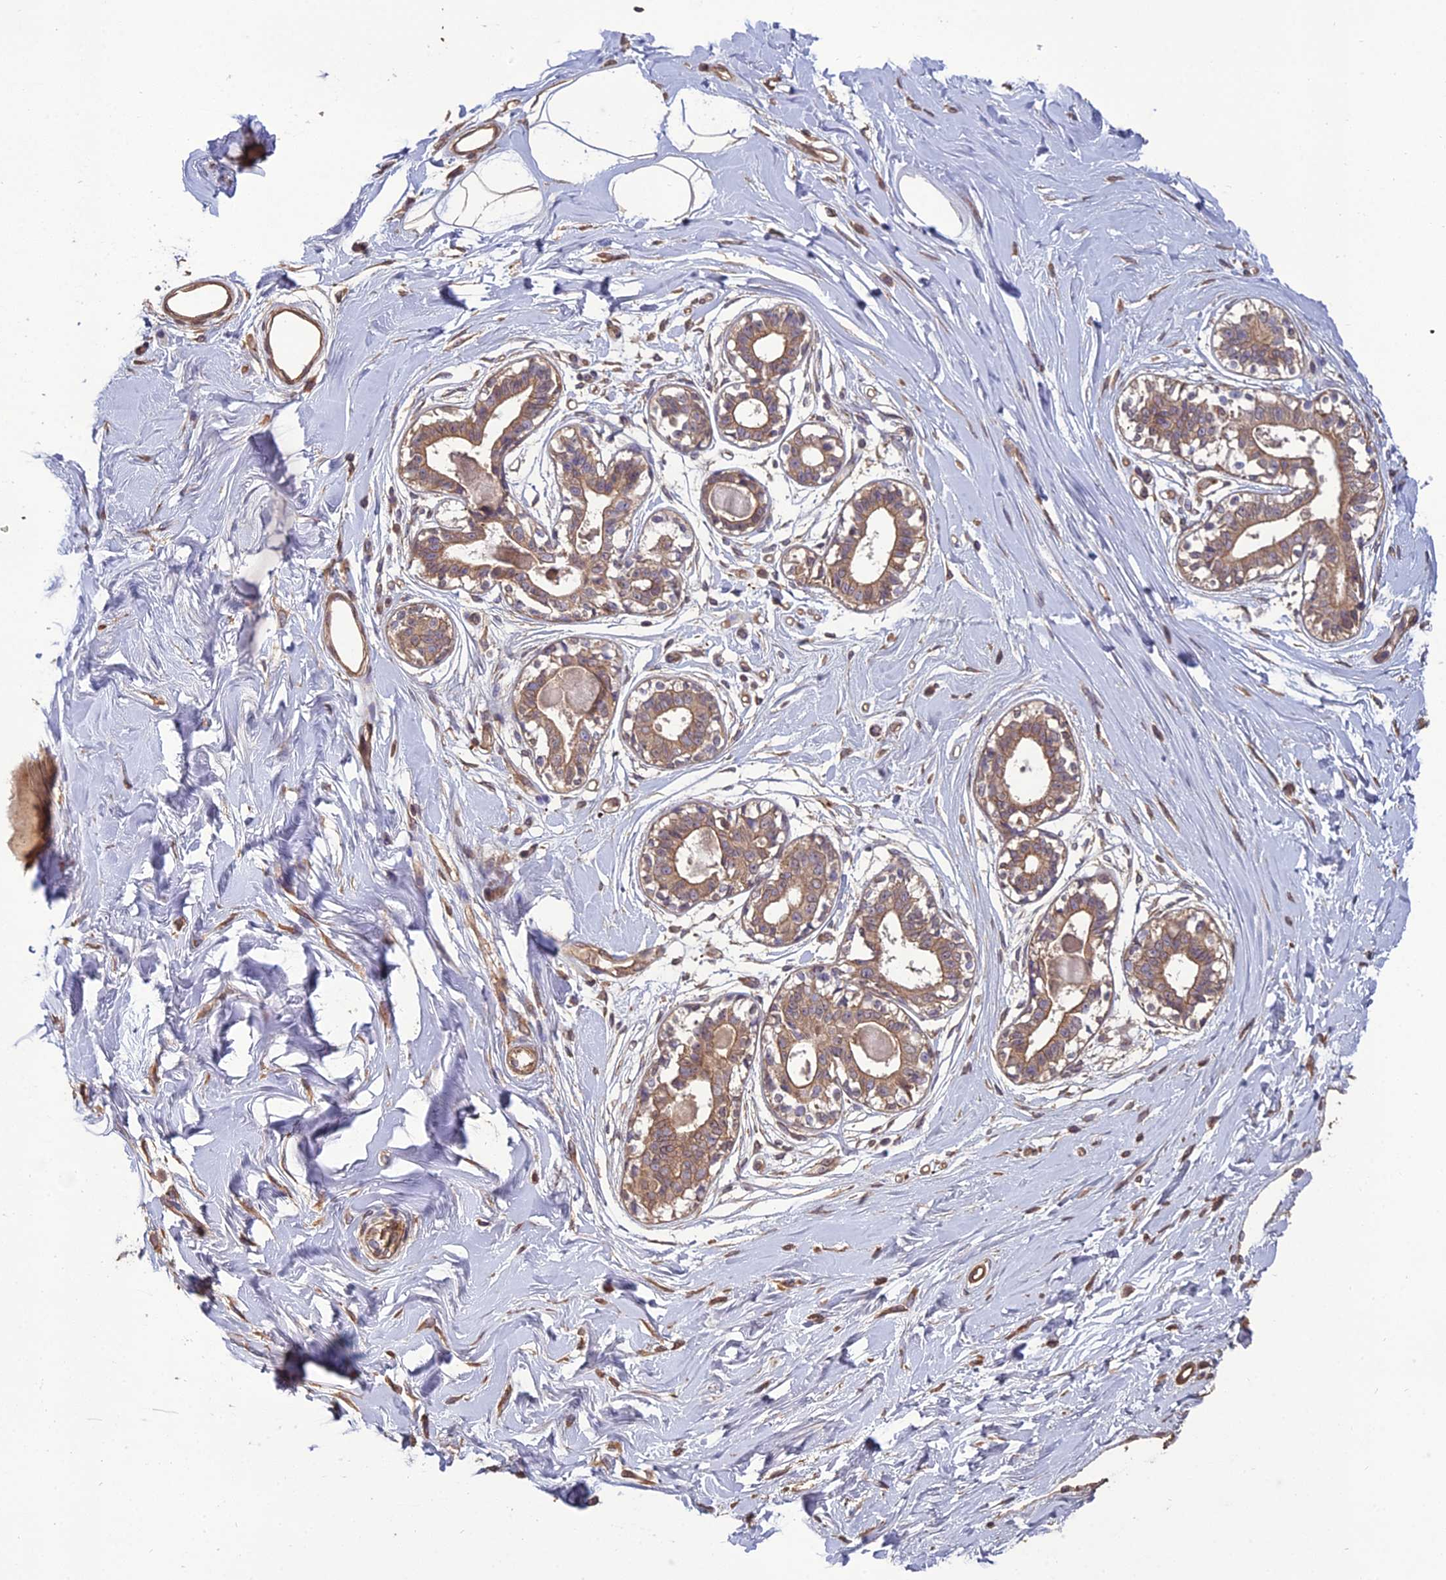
{"staining": {"intensity": "weak", "quantity": "25%-75%", "location": "cytoplasmic/membranous"}, "tissue": "breast", "cell_type": "Adipocytes", "image_type": "normal", "snomed": [{"axis": "morphology", "description": "Normal tissue, NOS"}, {"axis": "topography", "description": "Breast"}], "caption": "Protein staining of normal breast shows weak cytoplasmic/membranous positivity in approximately 25%-75% of adipocytes.", "gene": "ATP6V0A2", "patient": {"sex": "female", "age": 45}}